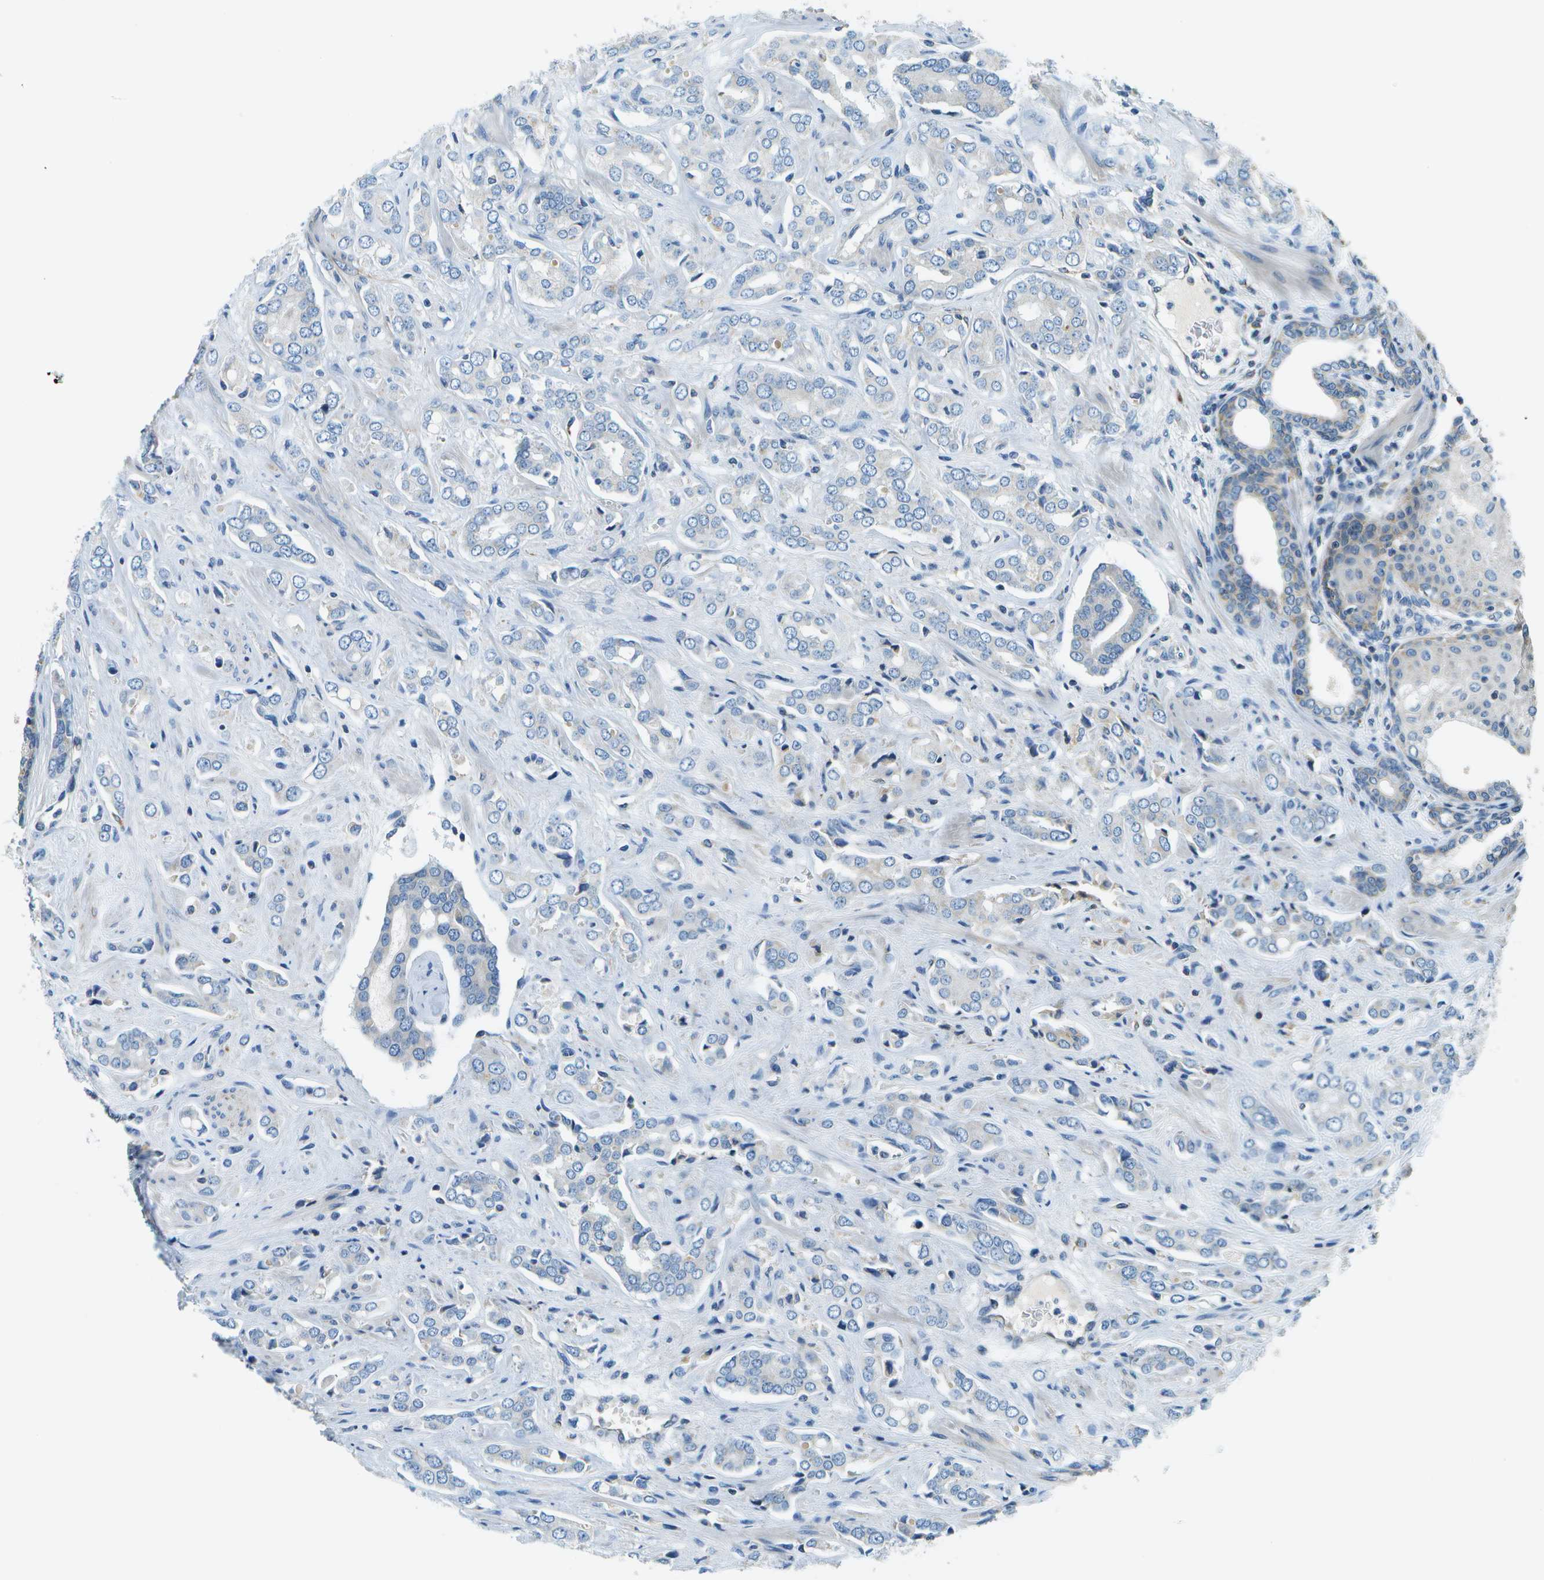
{"staining": {"intensity": "negative", "quantity": "none", "location": "none"}, "tissue": "prostate cancer", "cell_type": "Tumor cells", "image_type": "cancer", "snomed": [{"axis": "morphology", "description": "Adenocarcinoma, High grade"}, {"axis": "topography", "description": "Prostate"}], "caption": "This is an IHC micrograph of prostate cancer (adenocarcinoma (high-grade)). There is no expression in tumor cells.", "gene": "PTGIS", "patient": {"sex": "male", "age": 52}}